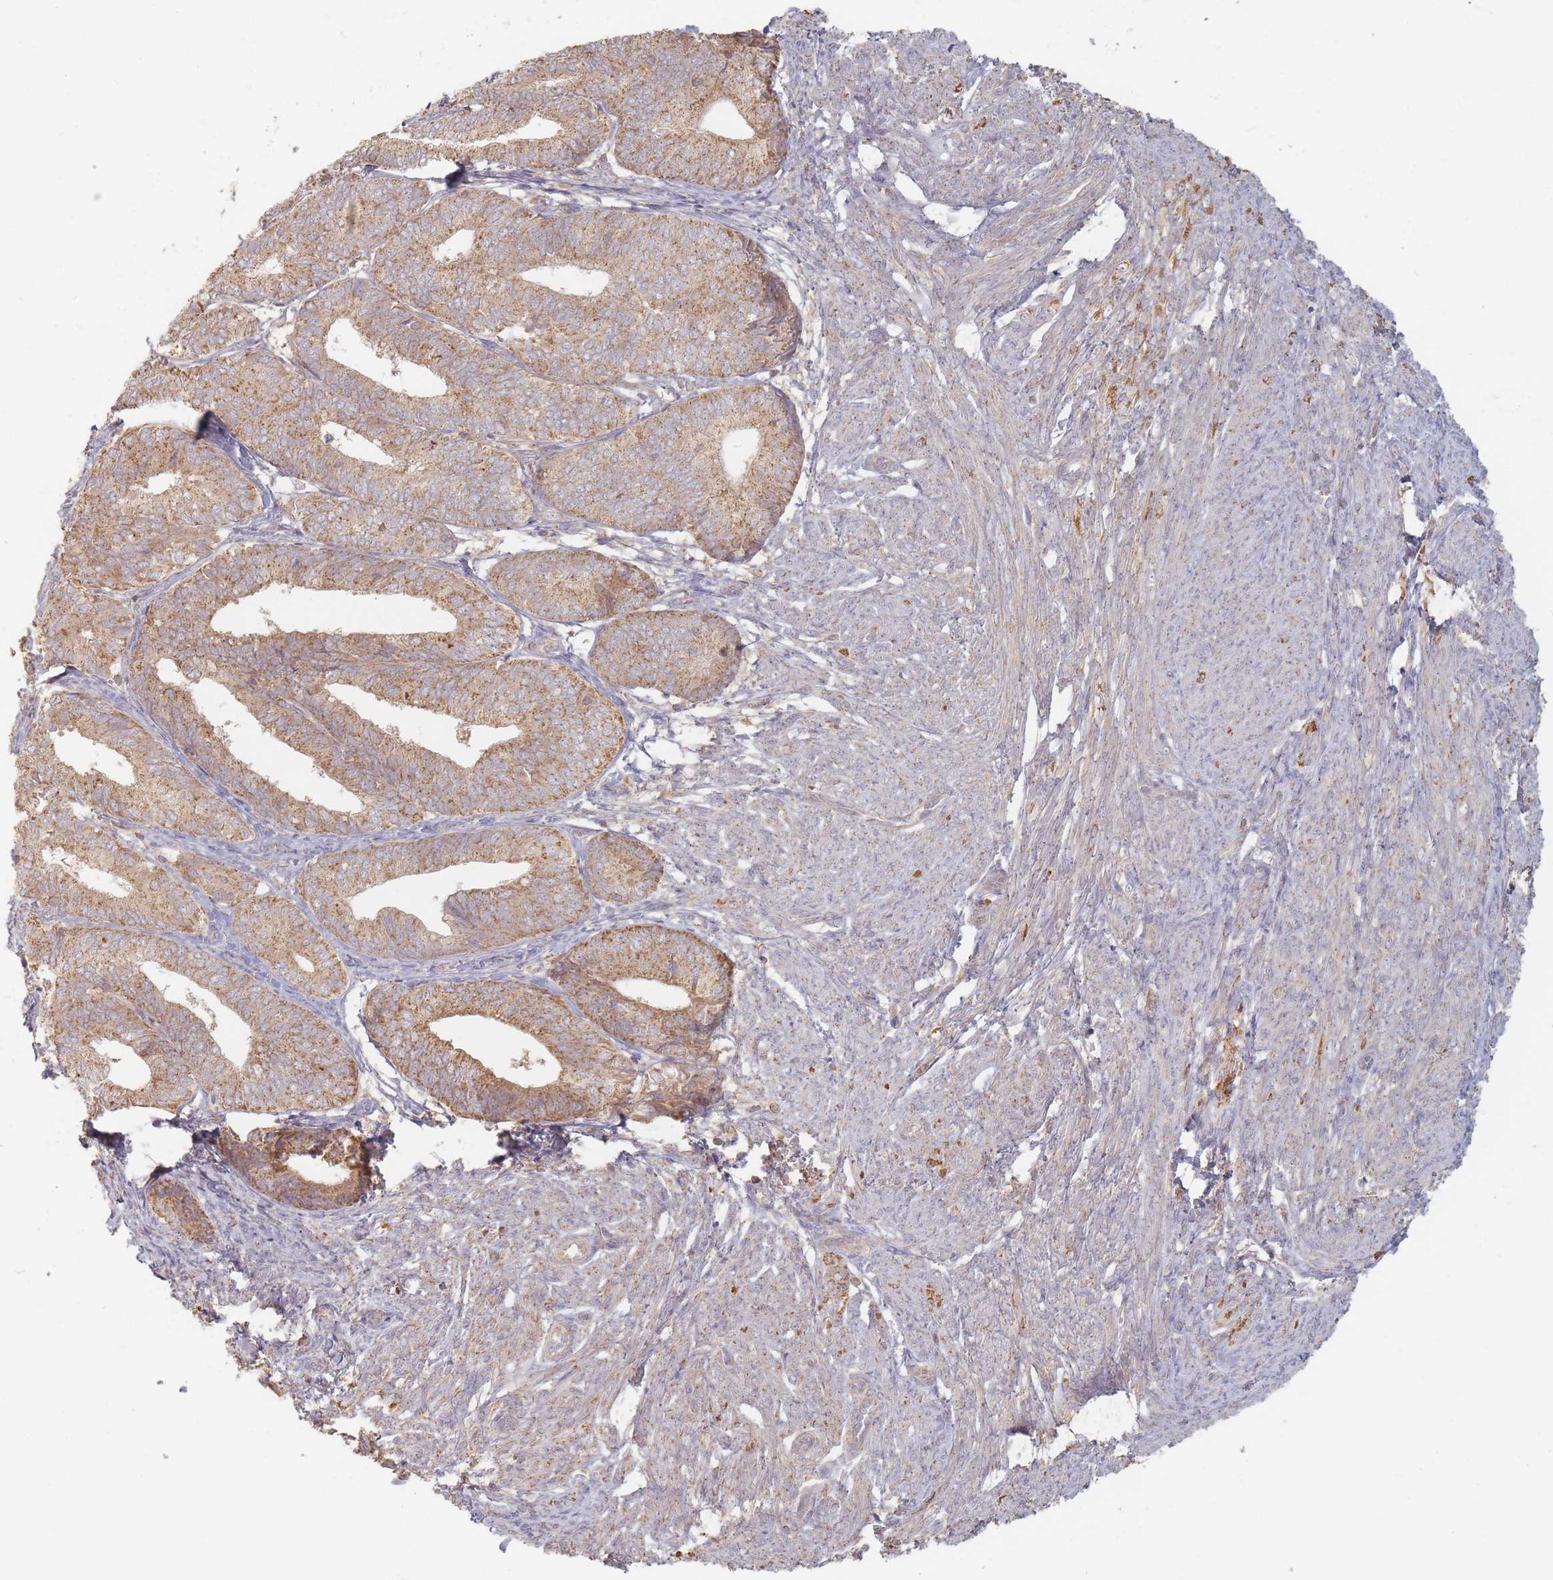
{"staining": {"intensity": "moderate", "quantity": ">75%", "location": "cytoplasmic/membranous"}, "tissue": "endometrial cancer", "cell_type": "Tumor cells", "image_type": "cancer", "snomed": [{"axis": "morphology", "description": "Adenocarcinoma, NOS"}, {"axis": "topography", "description": "Endometrium"}], "caption": "Immunohistochemistry photomicrograph of adenocarcinoma (endometrial) stained for a protein (brown), which shows medium levels of moderate cytoplasmic/membranous expression in approximately >75% of tumor cells.", "gene": "SLC35F3", "patient": {"sex": "female", "age": 87}}